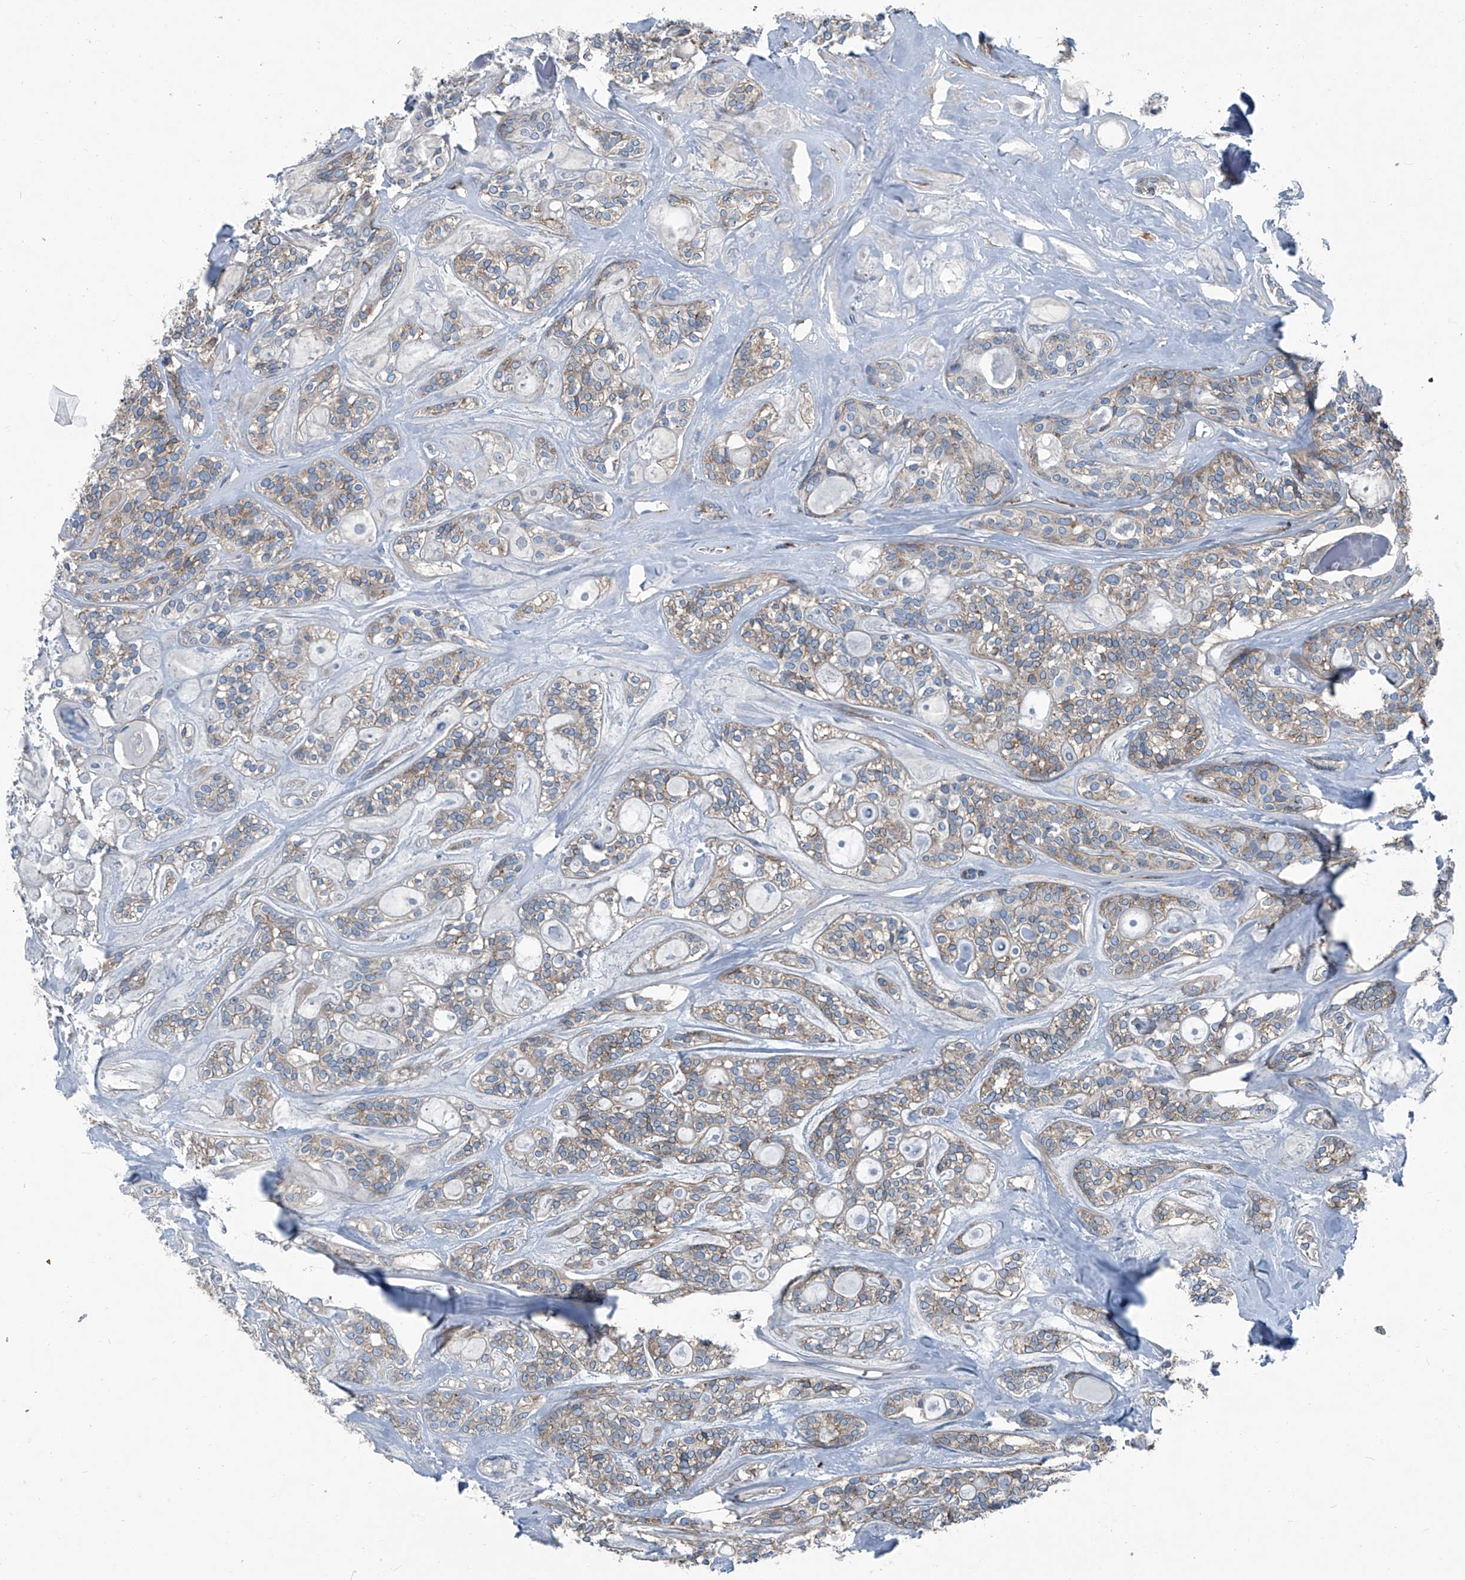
{"staining": {"intensity": "weak", "quantity": "25%-75%", "location": "cytoplasmic/membranous"}, "tissue": "head and neck cancer", "cell_type": "Tumor cells", "image_type": "cancer", "snomed": [{"axis": "morphology", "description": "Adenocarcinoma, NOS"}, {"axis": "topography", "description": "Head-Neck"}], "caption": "Head and neck cancer (adenocarcinoma) stained with DAB immunohistochemistry (IHC) shows low levels of weak cytoplasmic/membranous staining in about 25%-75% of tumor cells.", "gene": "SEPTIN7", "patient": {"sex": "male", "age": 66}}